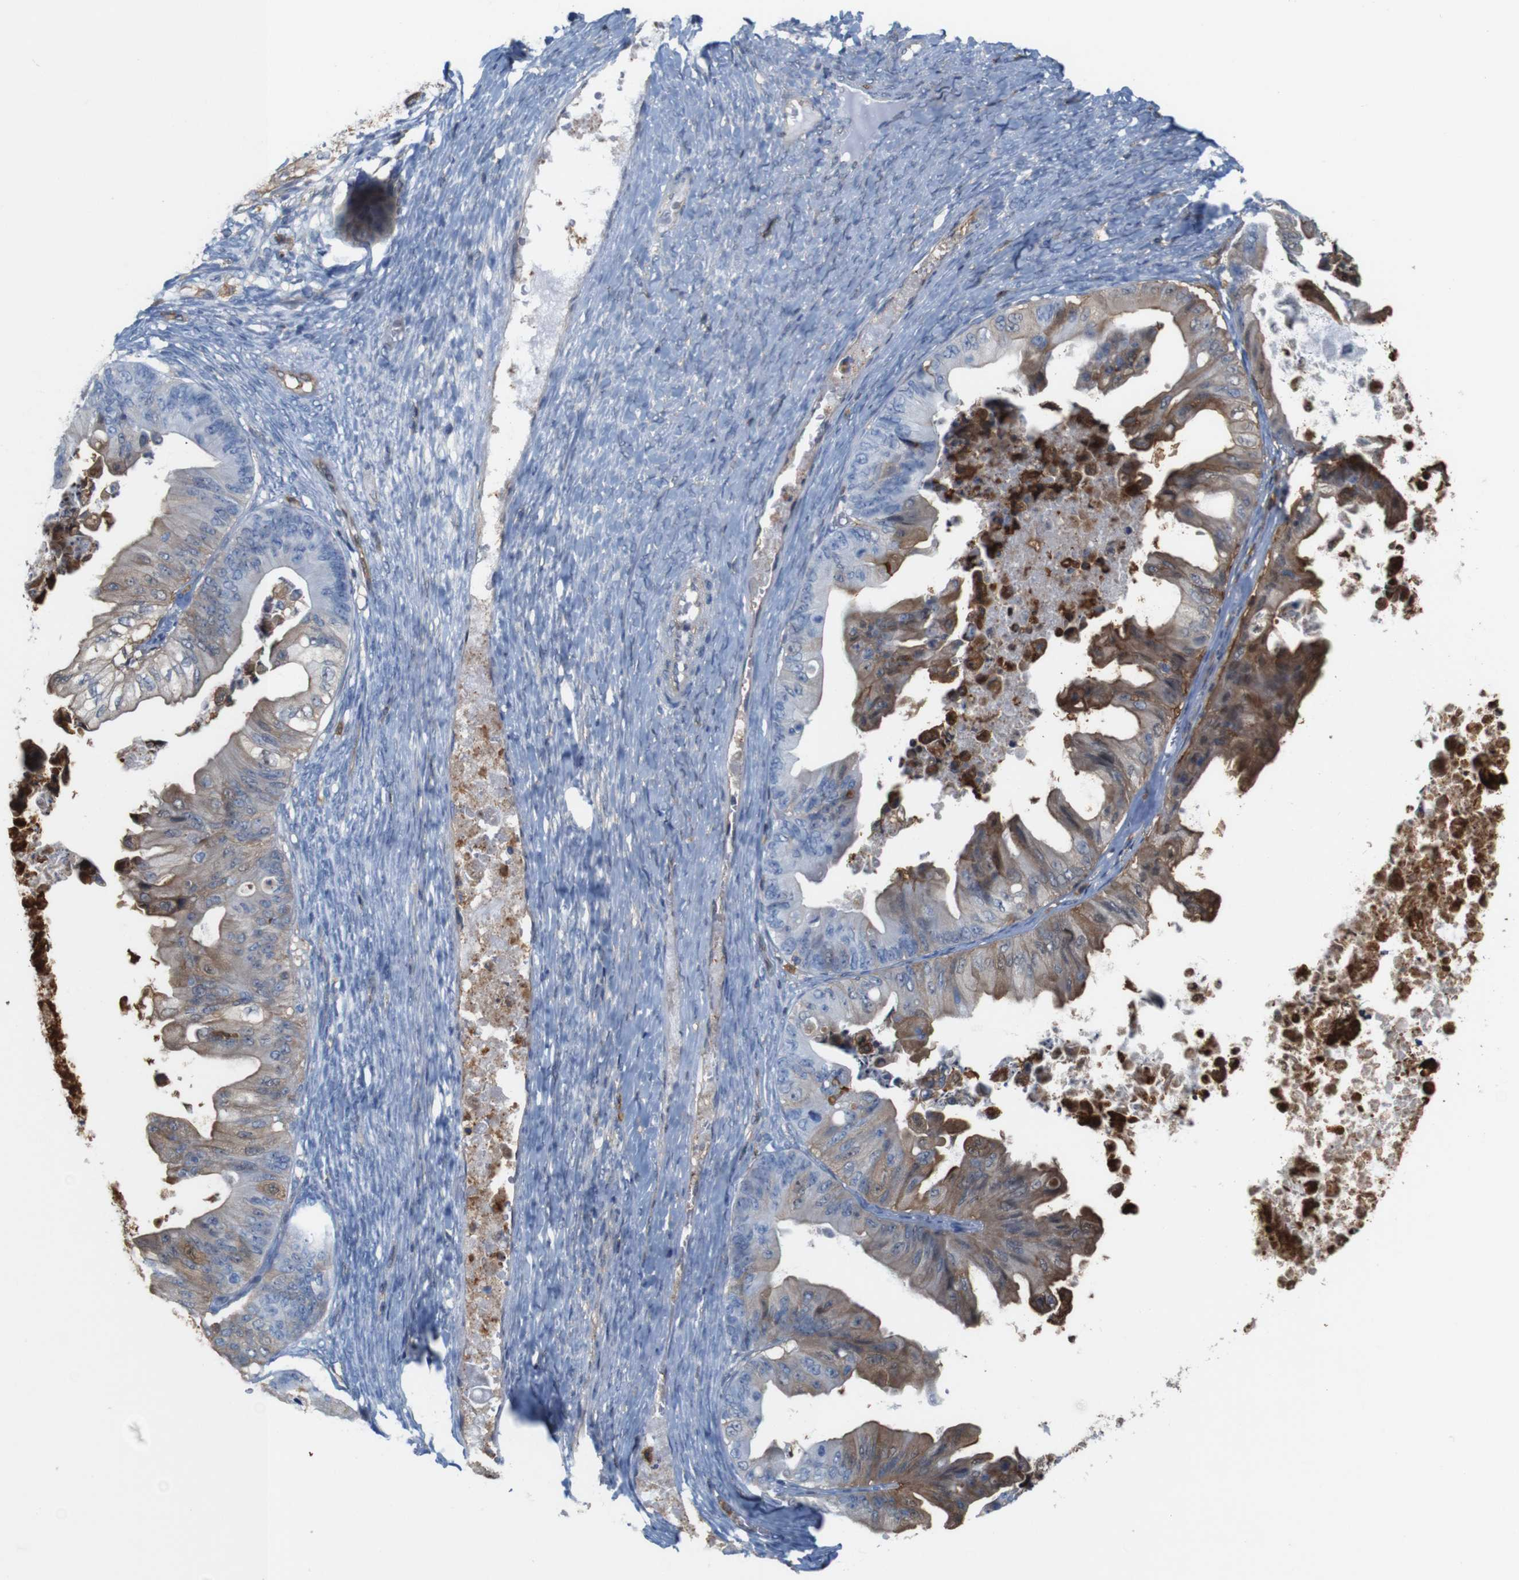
{"staining": {"intensity": "strong", "quantity": "<25%", "location": "cytoplasmic/membranous"}, "tissue": "ovarian cancer", "cell_type": "Tumor cells", "image_type": "cancer", "snomed": [{"axis": "morphology", "description": "Cystadenocarcinoma, mucinous, NOS"}, {"axis": "topography", "description": "Ovary"}], "caption": "Ovarian cancer tissue exhibits strong cytoplasmic/membranous expression in about <25% of tumor cells", "gene": "ANXA1", "patient": {"sex": "female", "age": 37}}